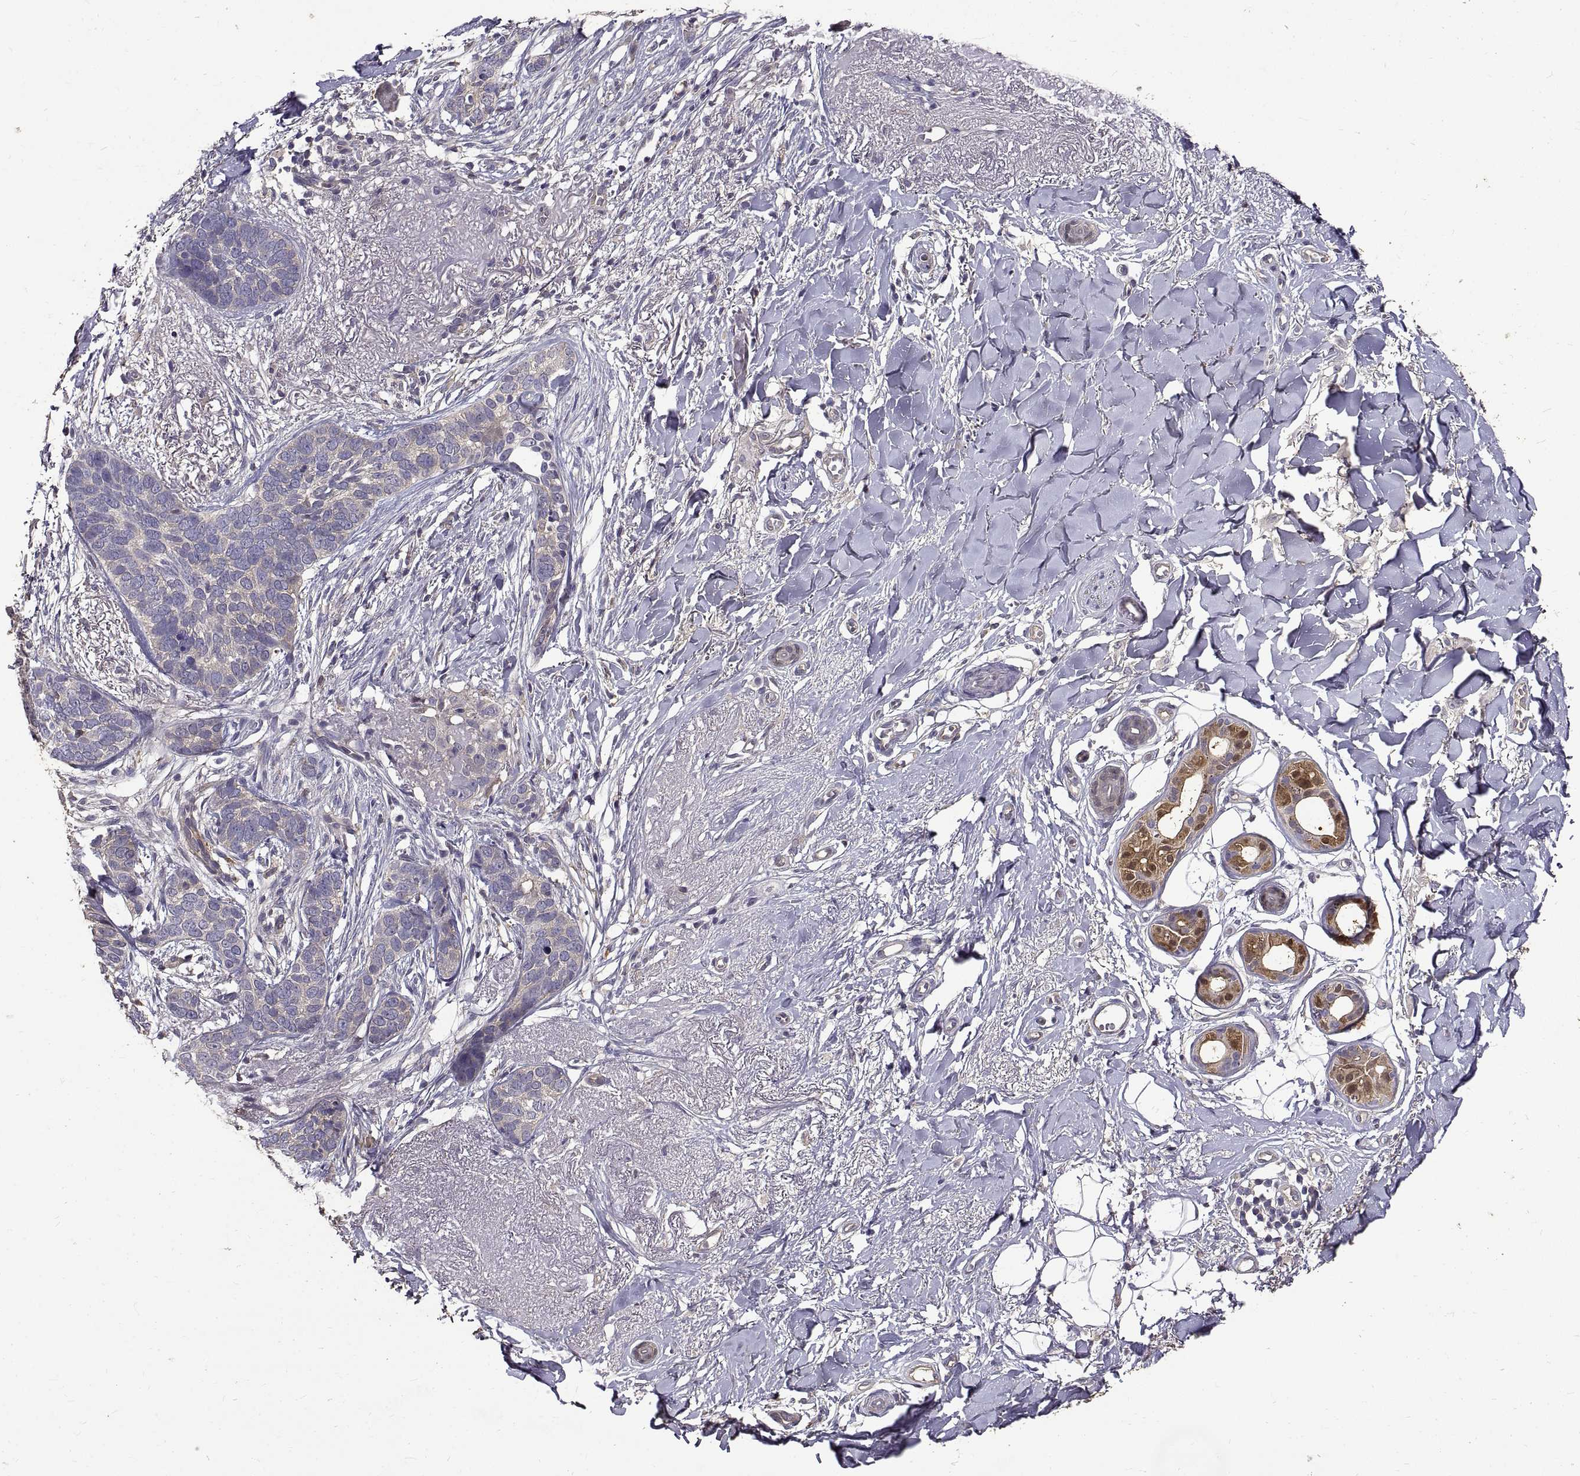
{"staining": {"intensity": "negative", "quantity": "none", "location": "none"}, "tissue": "skin cancer", "cell_type": "Tumor cells", "image_type": "cancer", "snomed": [{"axis": "morphology", "description": "Normal tissue, NOS"}, {"axis": "morphology", "description": "Basal cell carcinoma"}, {"axis": "topography", "description": "Skin"}], "caption": "IHC of human skin cancer (basal cell carcinoma) demonstrates no staining in tumor cells.", "gene": "PEA15", "patient": {"sex": "male", "age": 84}}